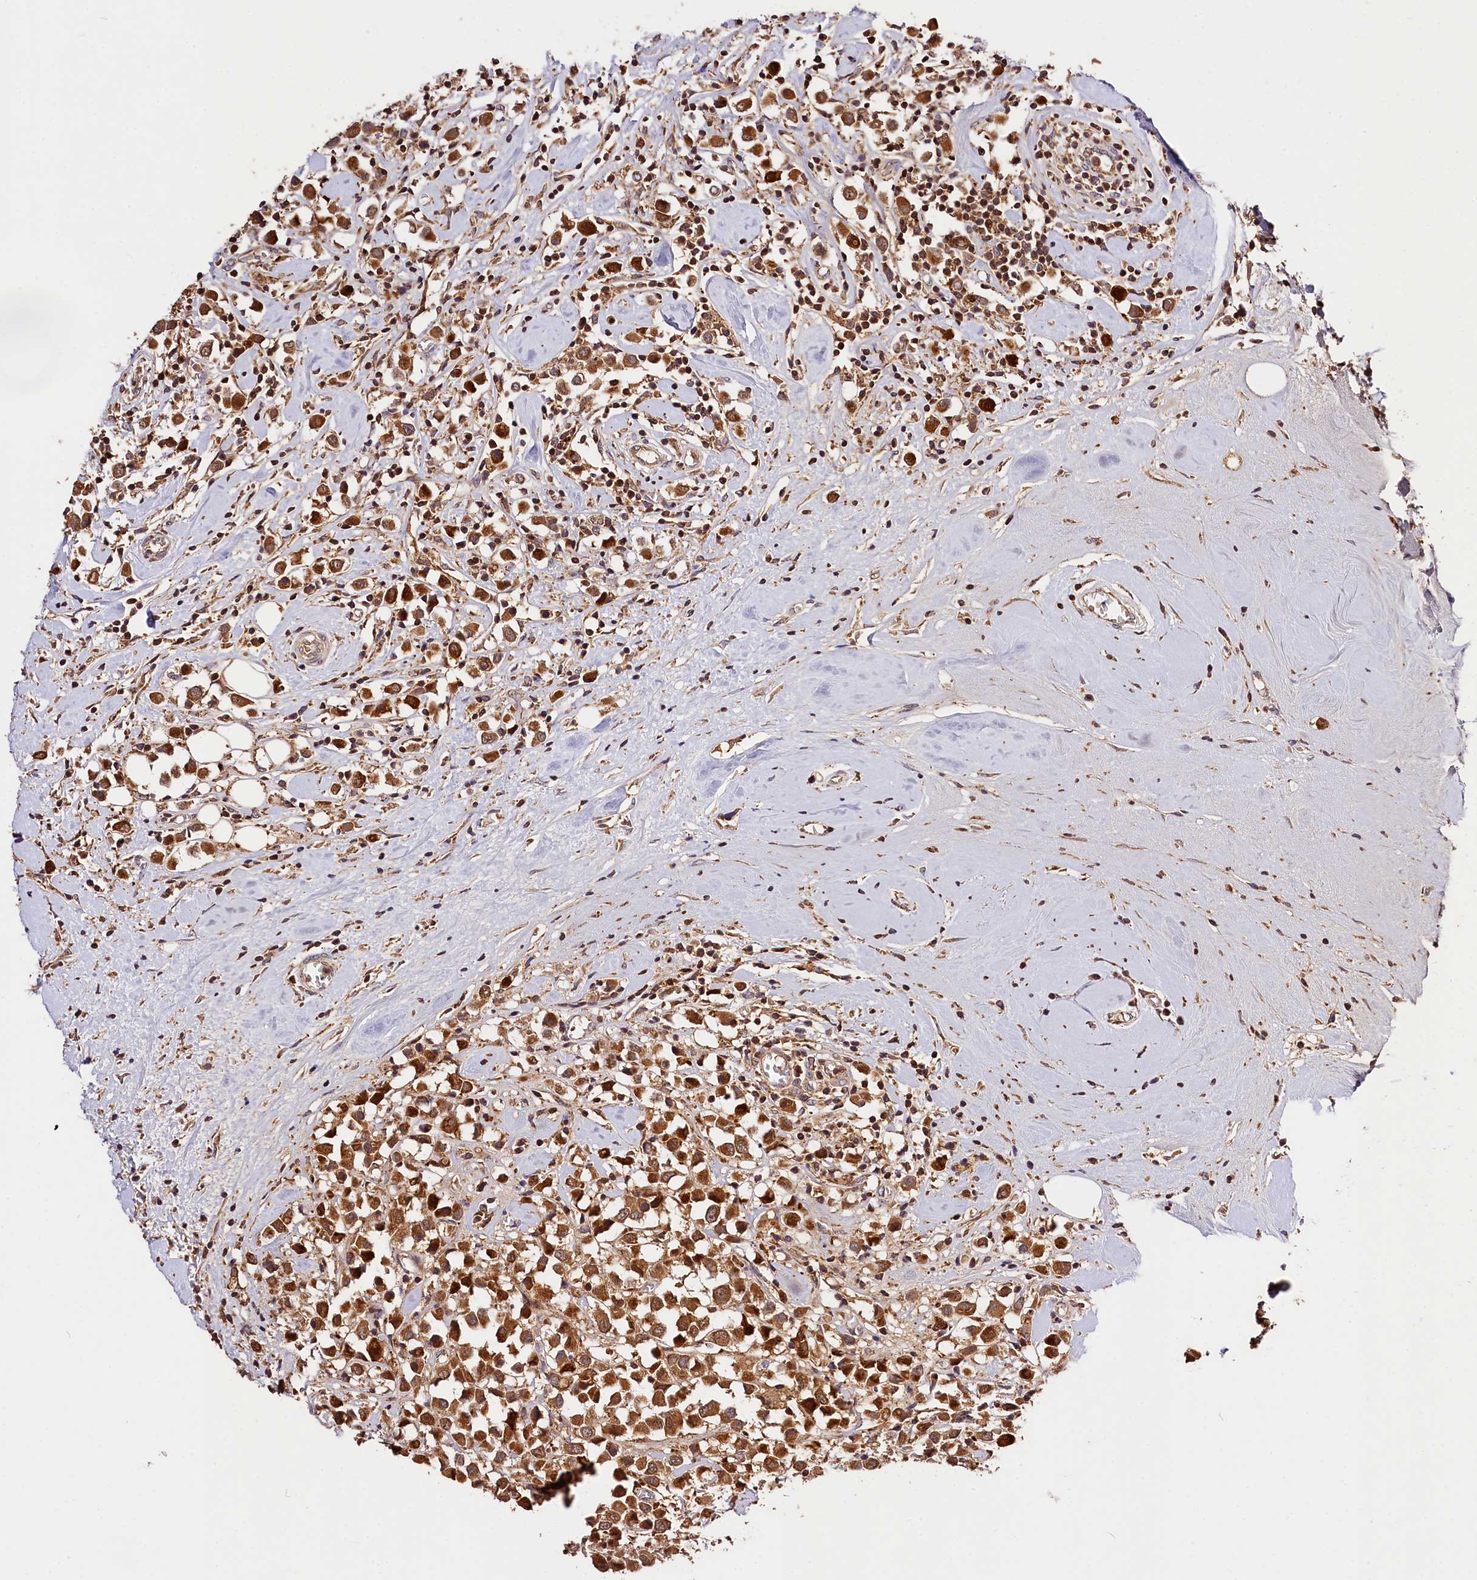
{"staining": {"intensity": "strong", "quantity": ">75%", "location": "cytoplasmic/membranous"}, "tissue": "breast cancer", "cell_type": "Tumor cells", "image_type": "cancer", "snomed": [{"axis": "morphology", "description": "Duct carcinoma"}, {"axis": "topography", "description": "Breast"}], "caption": "Immunohistochemistry micrograph of breast infiltrating ductal carcinoma stained for a protein (brown), which reveals high levels of strong cytoplasmic/membranous staining in about >75% of tumor cells.", "gene": "KPTN", "patient": {"sex": "female", "age": 61}}